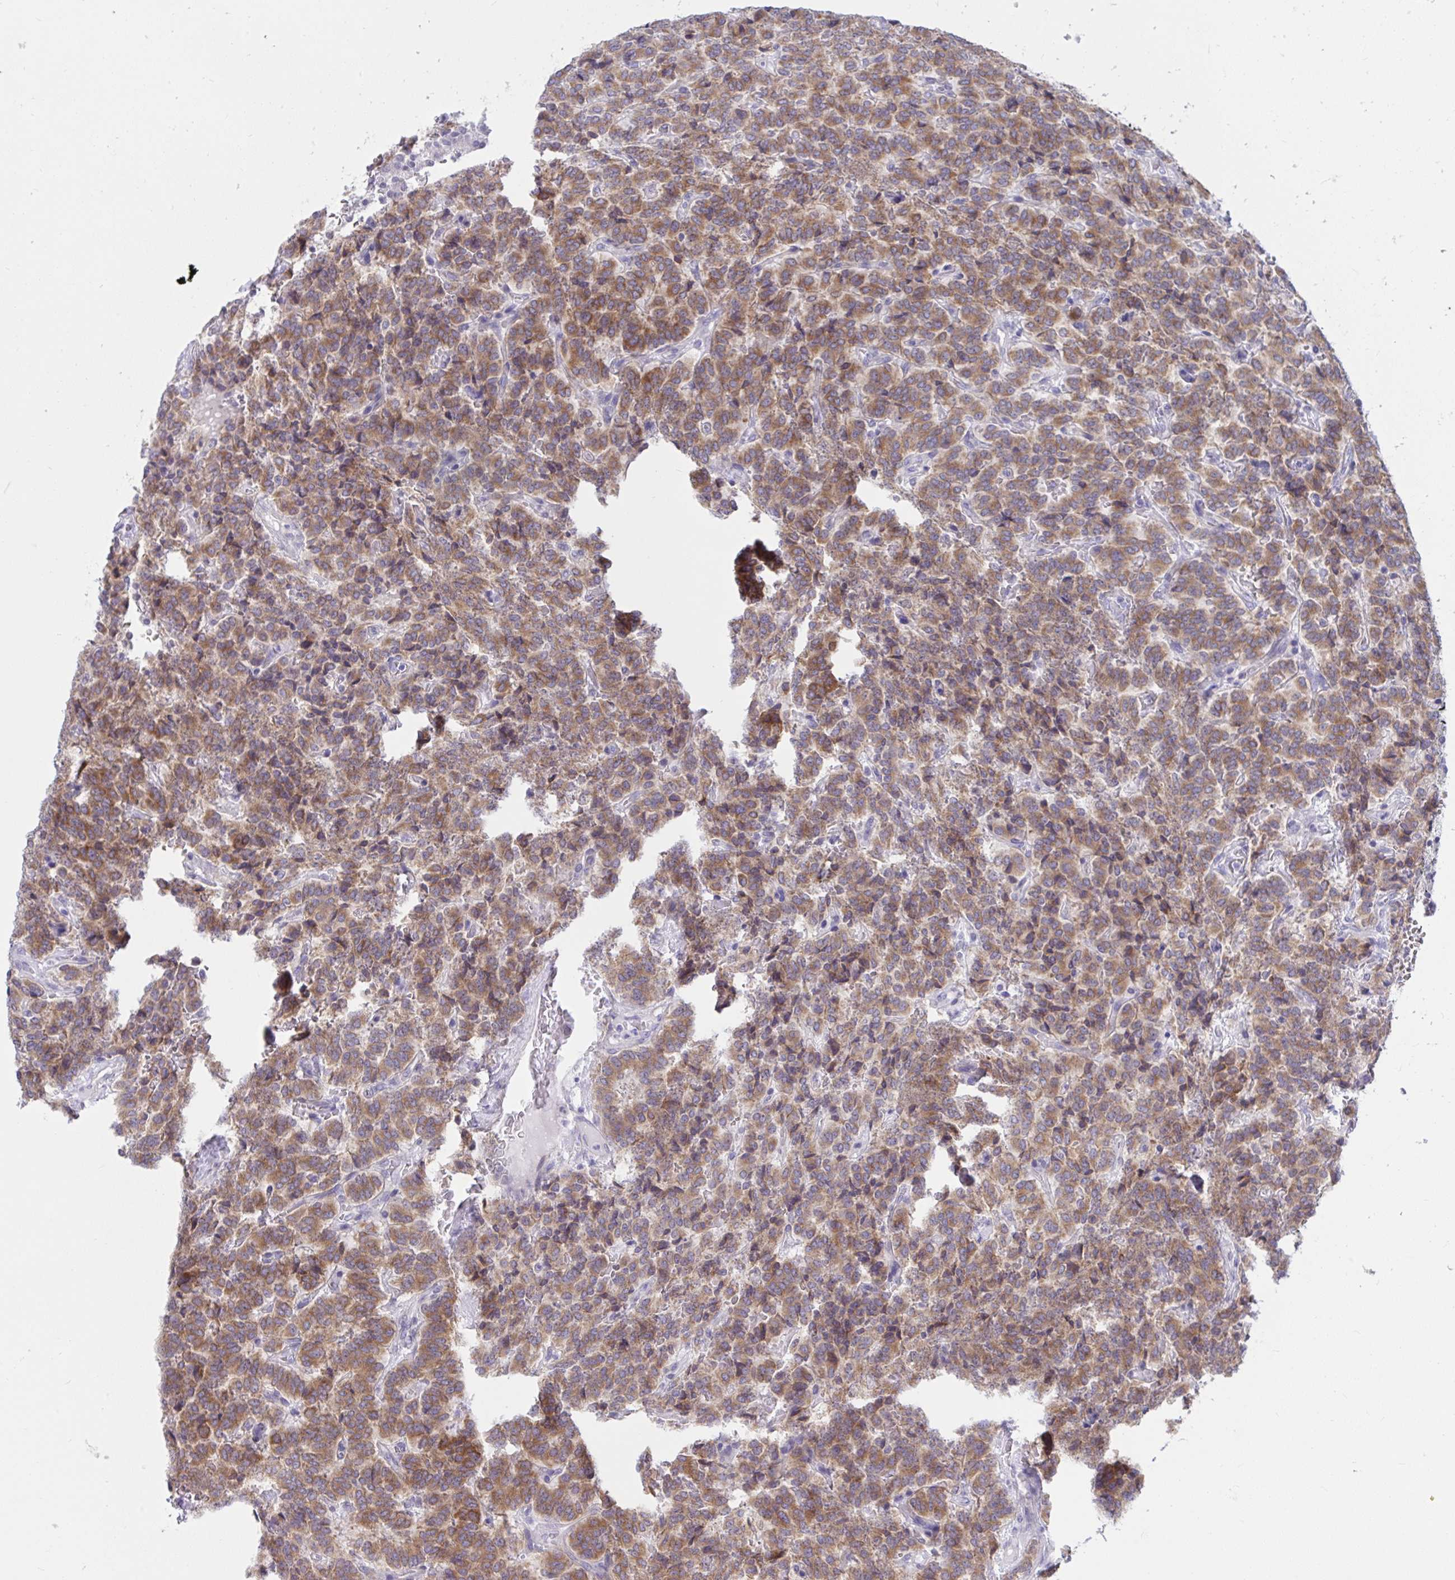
{"staining": {"intensity": "moderate", "quantity": ">75%", "location": "cytoplasmic/membranous"}, "tissue": "carcinoid", "cell_type": "Tumor cells", "image_type": "cancer", "snomed": [{"axis": "morphology", "description": "Carcinoid, malignant, NOS"}, {"axis": "topography", "description": "Pancreas"}], "caption": "A brown stain highlights moderate cytoplasmic/membranous expression of a protein in carcinoid (malignant) tumor cells. Ihc stains the protein in brown and the nuclei are stained blue.", "gene": "CAMLG", "patient": {"sex": "male", "age": 36}}